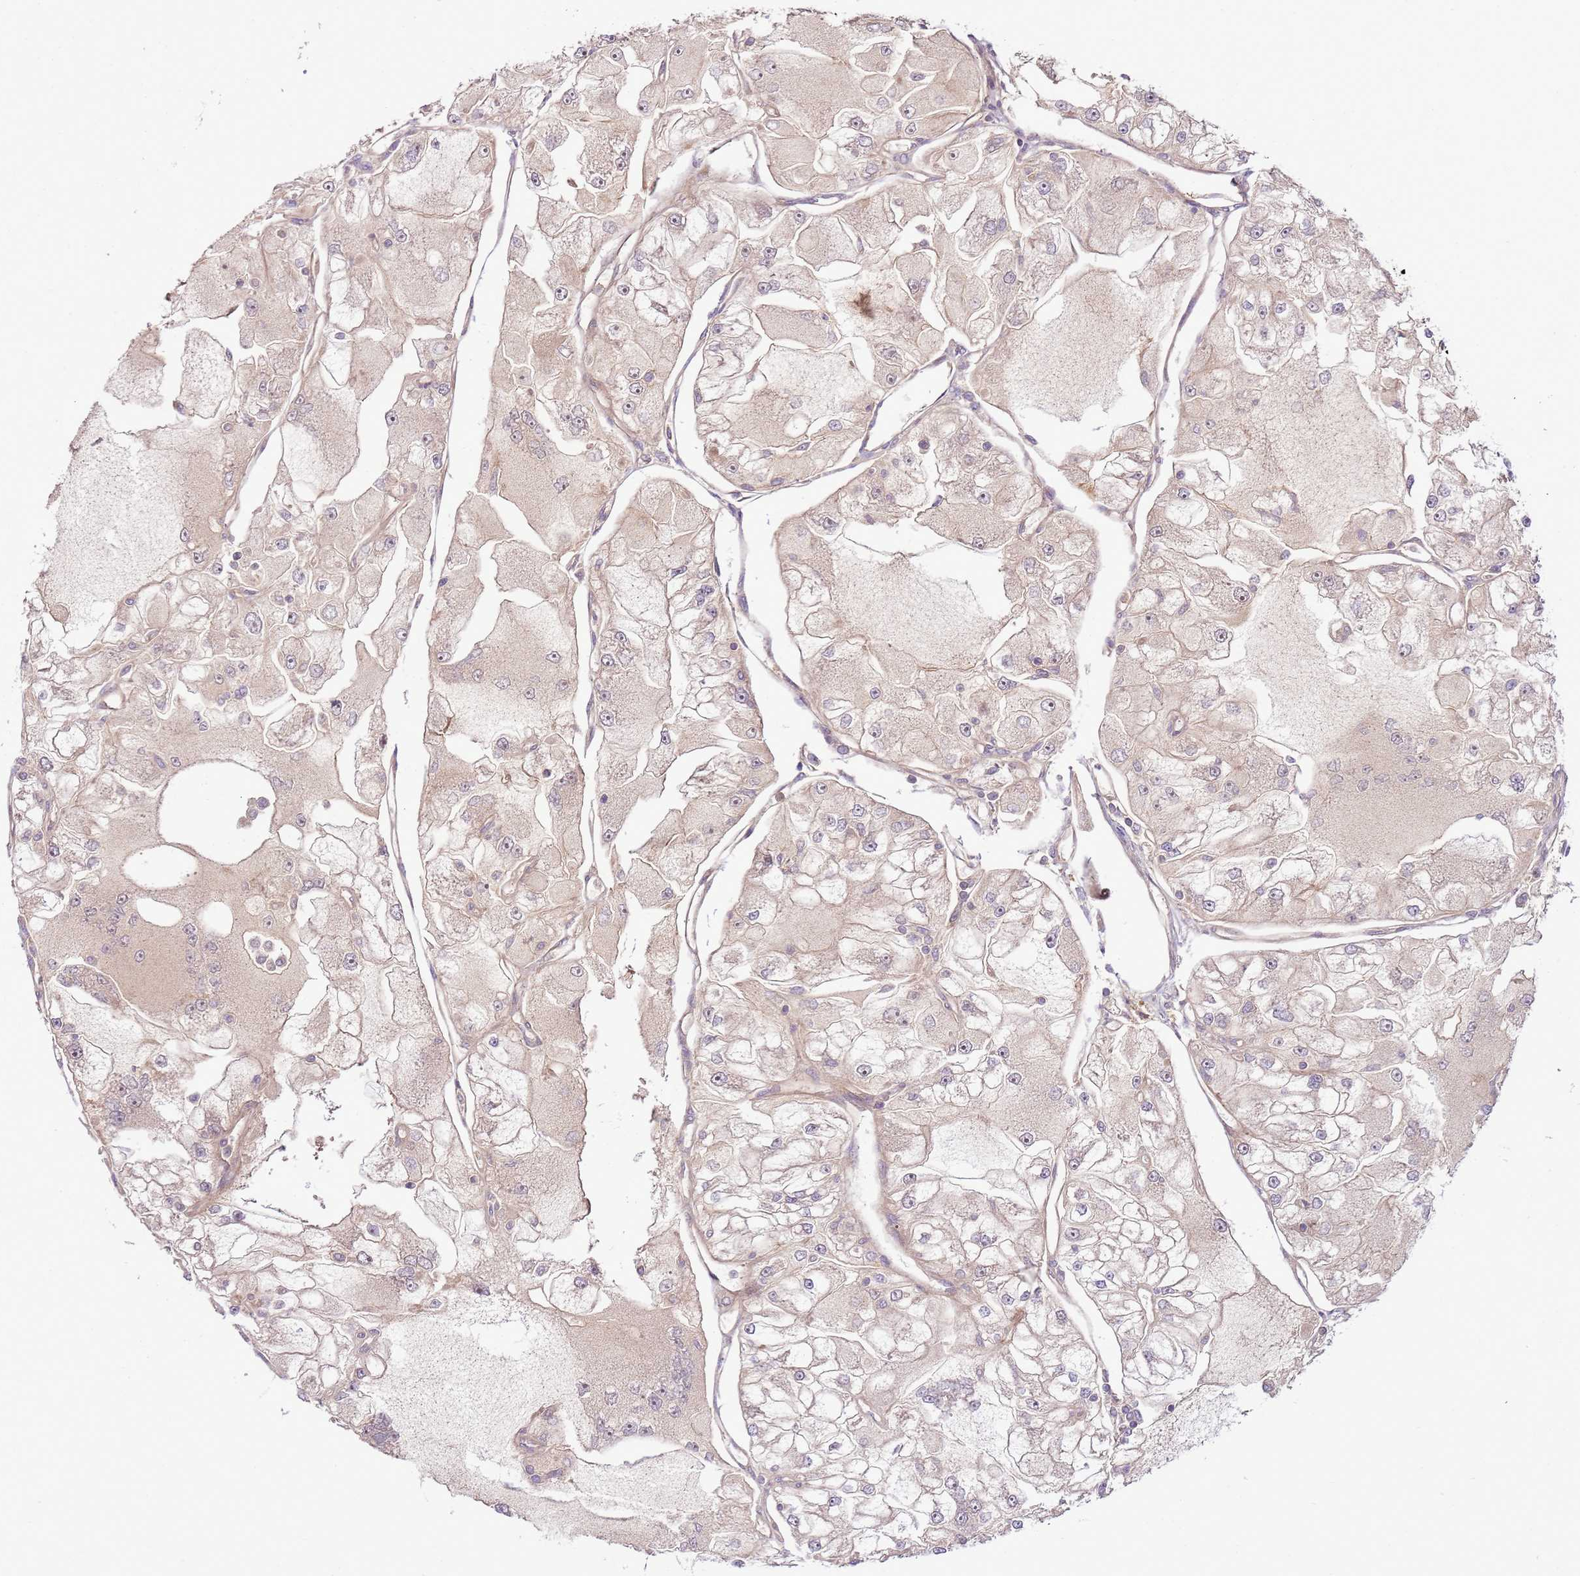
{"staining": {"intensity": "negative", "quantity": "none", "location": "none"}, "tissue": "renal cancer", "cell_type": "Tumor cells", "image_type": "cancer", "snomed": [{"axis": "morphology", "description": "Adenocarcinoma, NOS"}, {"axis": "topography", "description": "Kidney"}], "caption": "Image shows no protein positivity in tumor cells of renal adenocarcinoma tissue. The staining is performed using DAB (3,3'-diaminobenzidine) brown chromogen with nuclei counter-stained in using hematoxylin.", "gene": "ZNF624", "patient": {"sex": "female", "age": 72}}